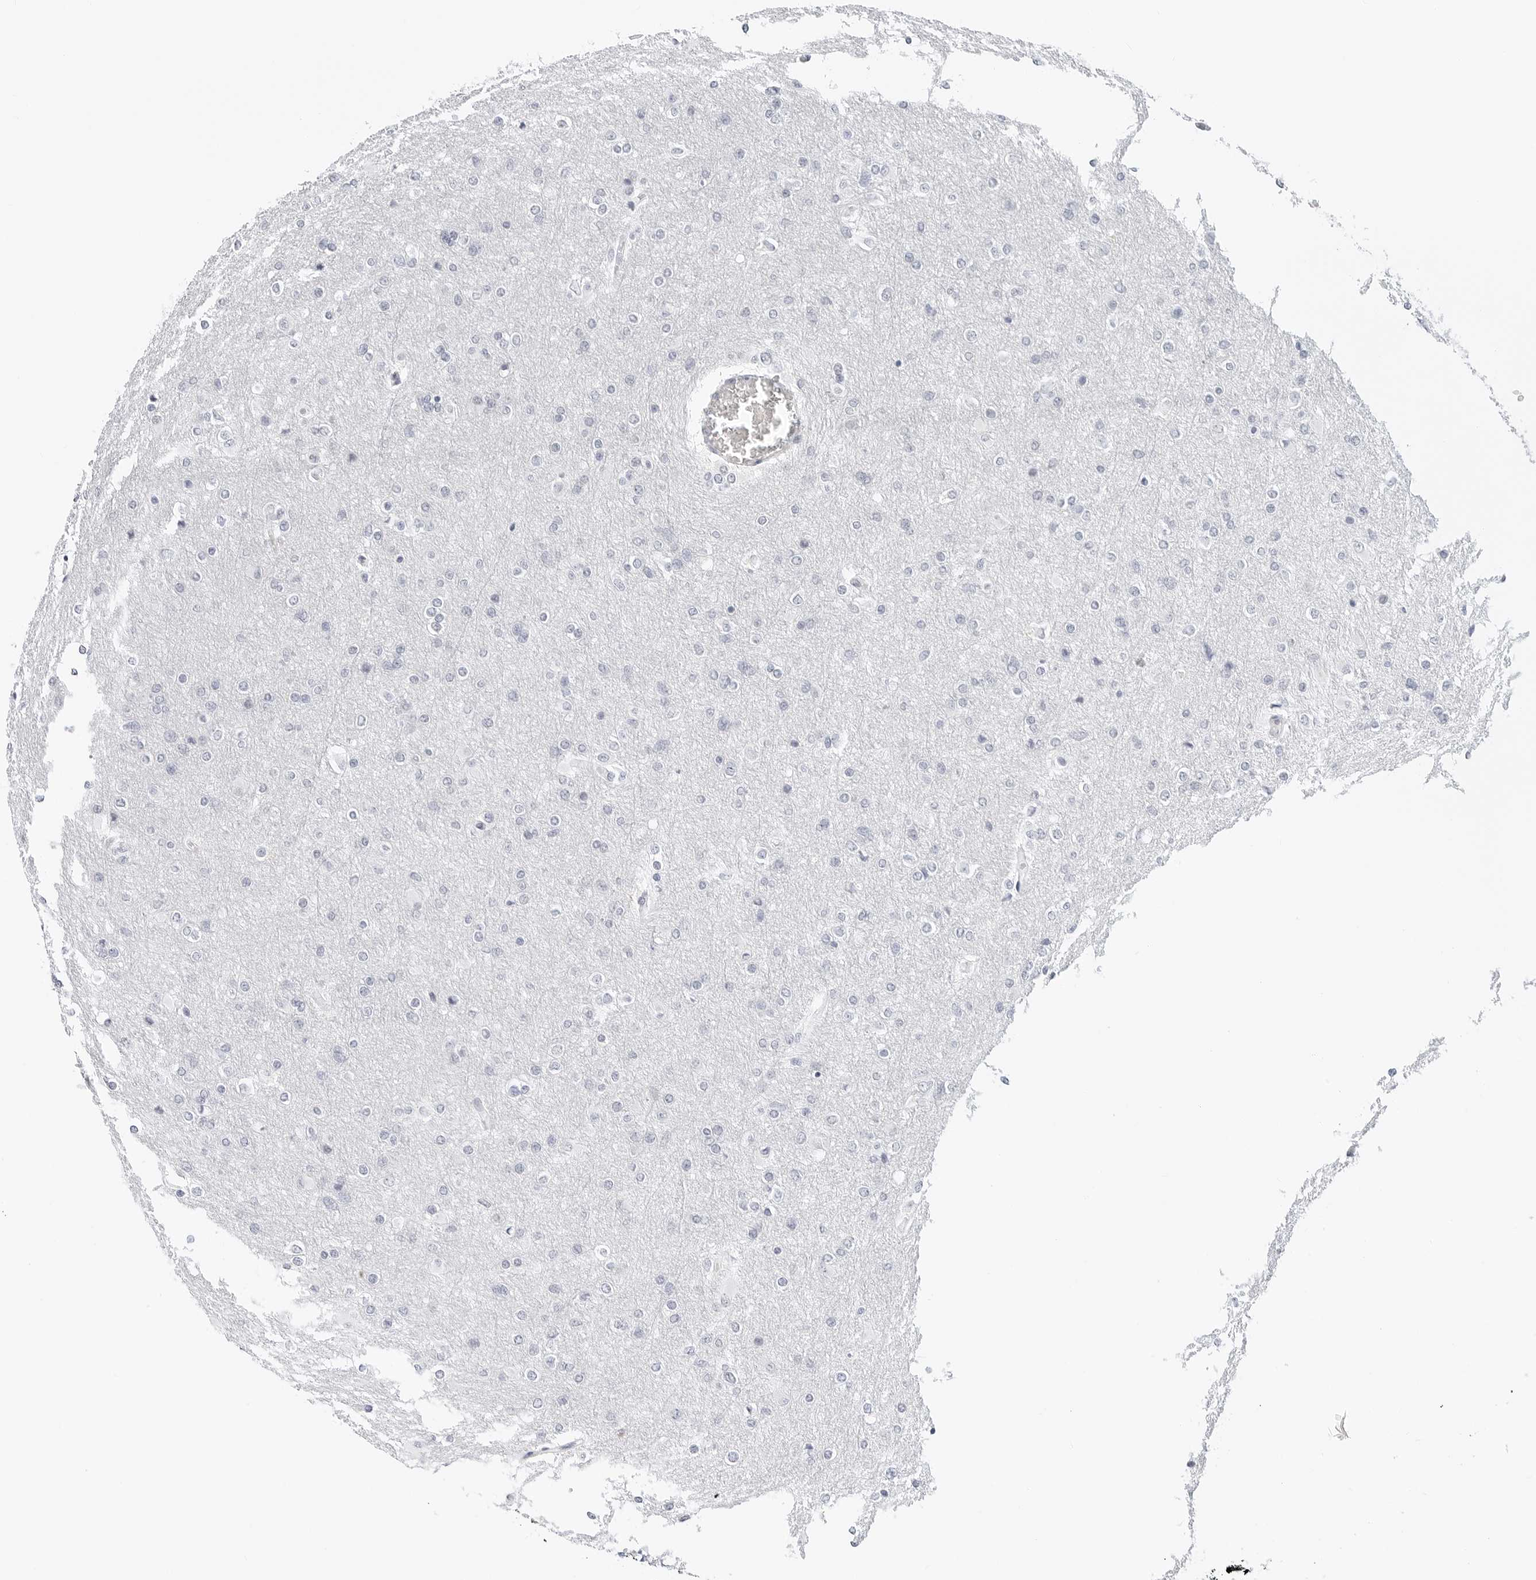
{"staining": {"intensity": "negative", "quantity": "none", "location": "none"}, "tissue": "glioma", "cell_type": "Tumor cells", "image_type": "cancer", "snomed": [{"axis": "morphology", "description": "Glioma, malignant, High grade"}, {"axis": "topography", "description": "Cerebral cortex"}], "caption": "DAB (3,3'-diaminobenzidine) immunohistochemical staining of human high-grade glioma (malignant) displays no significant staining in tumor cells.", "gene": "TSEN2", "patient": {"sex": "female", "age": 36}}